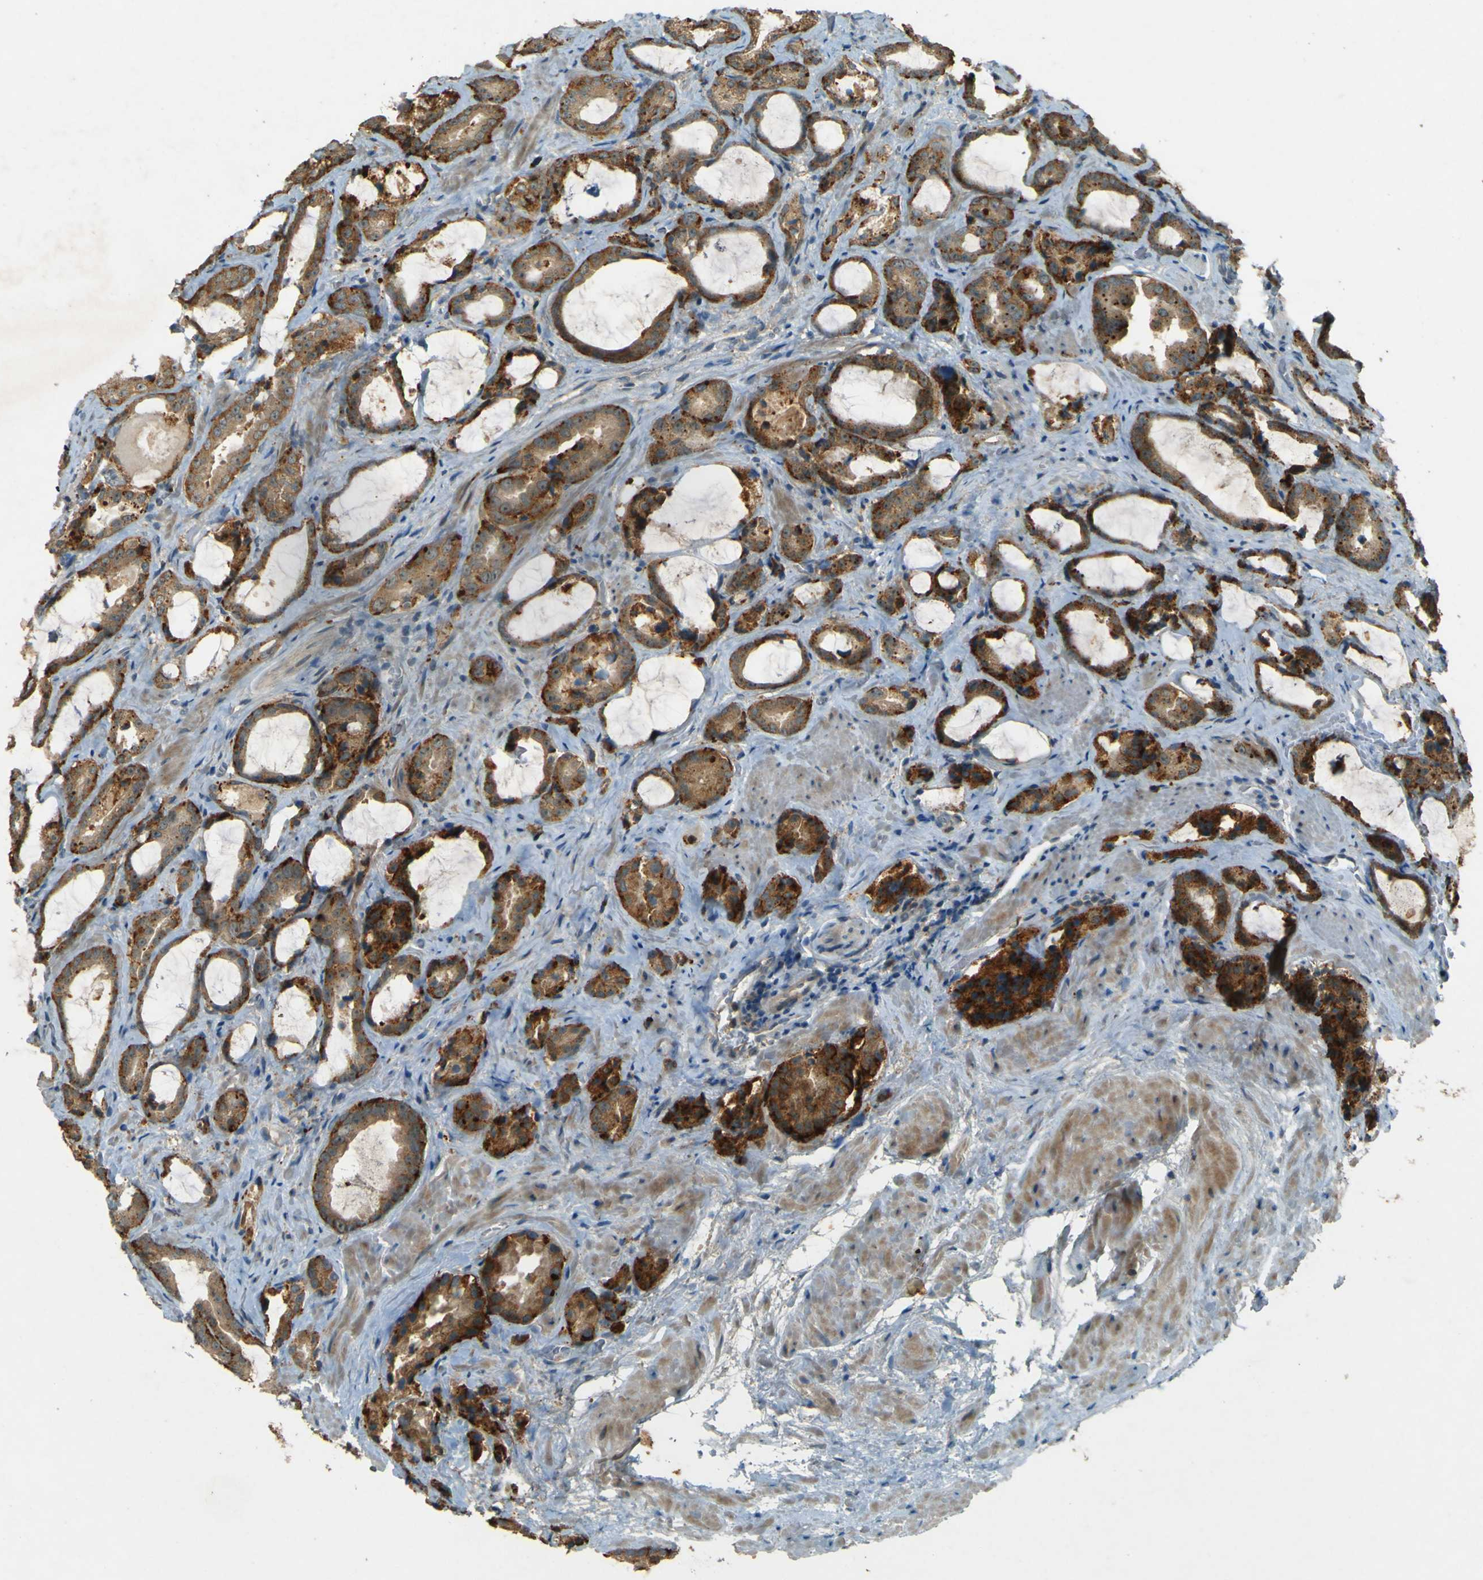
{"staining": {"intensity": "strong", "quantity": "25%-75%", "location": "cytoplasmic/membranous"}, "tissue": "prostate cancer", "cell_type": "Tumor cells", "image_type": "cancer", "snomed": [{"axis": "morphology", "description": "Adenocarcinoma, Low grade"}, {"axis": "topography", "description": "Prostate"}], "caption": "Strong cytoplasmic/membranous staining is appreciated in approximately 25%-75% of tumor cells in prostate cancer. Nuclei are stained in blue.", "gene": "MPDZ", "patient": {"sex": "male", "age": 60}}